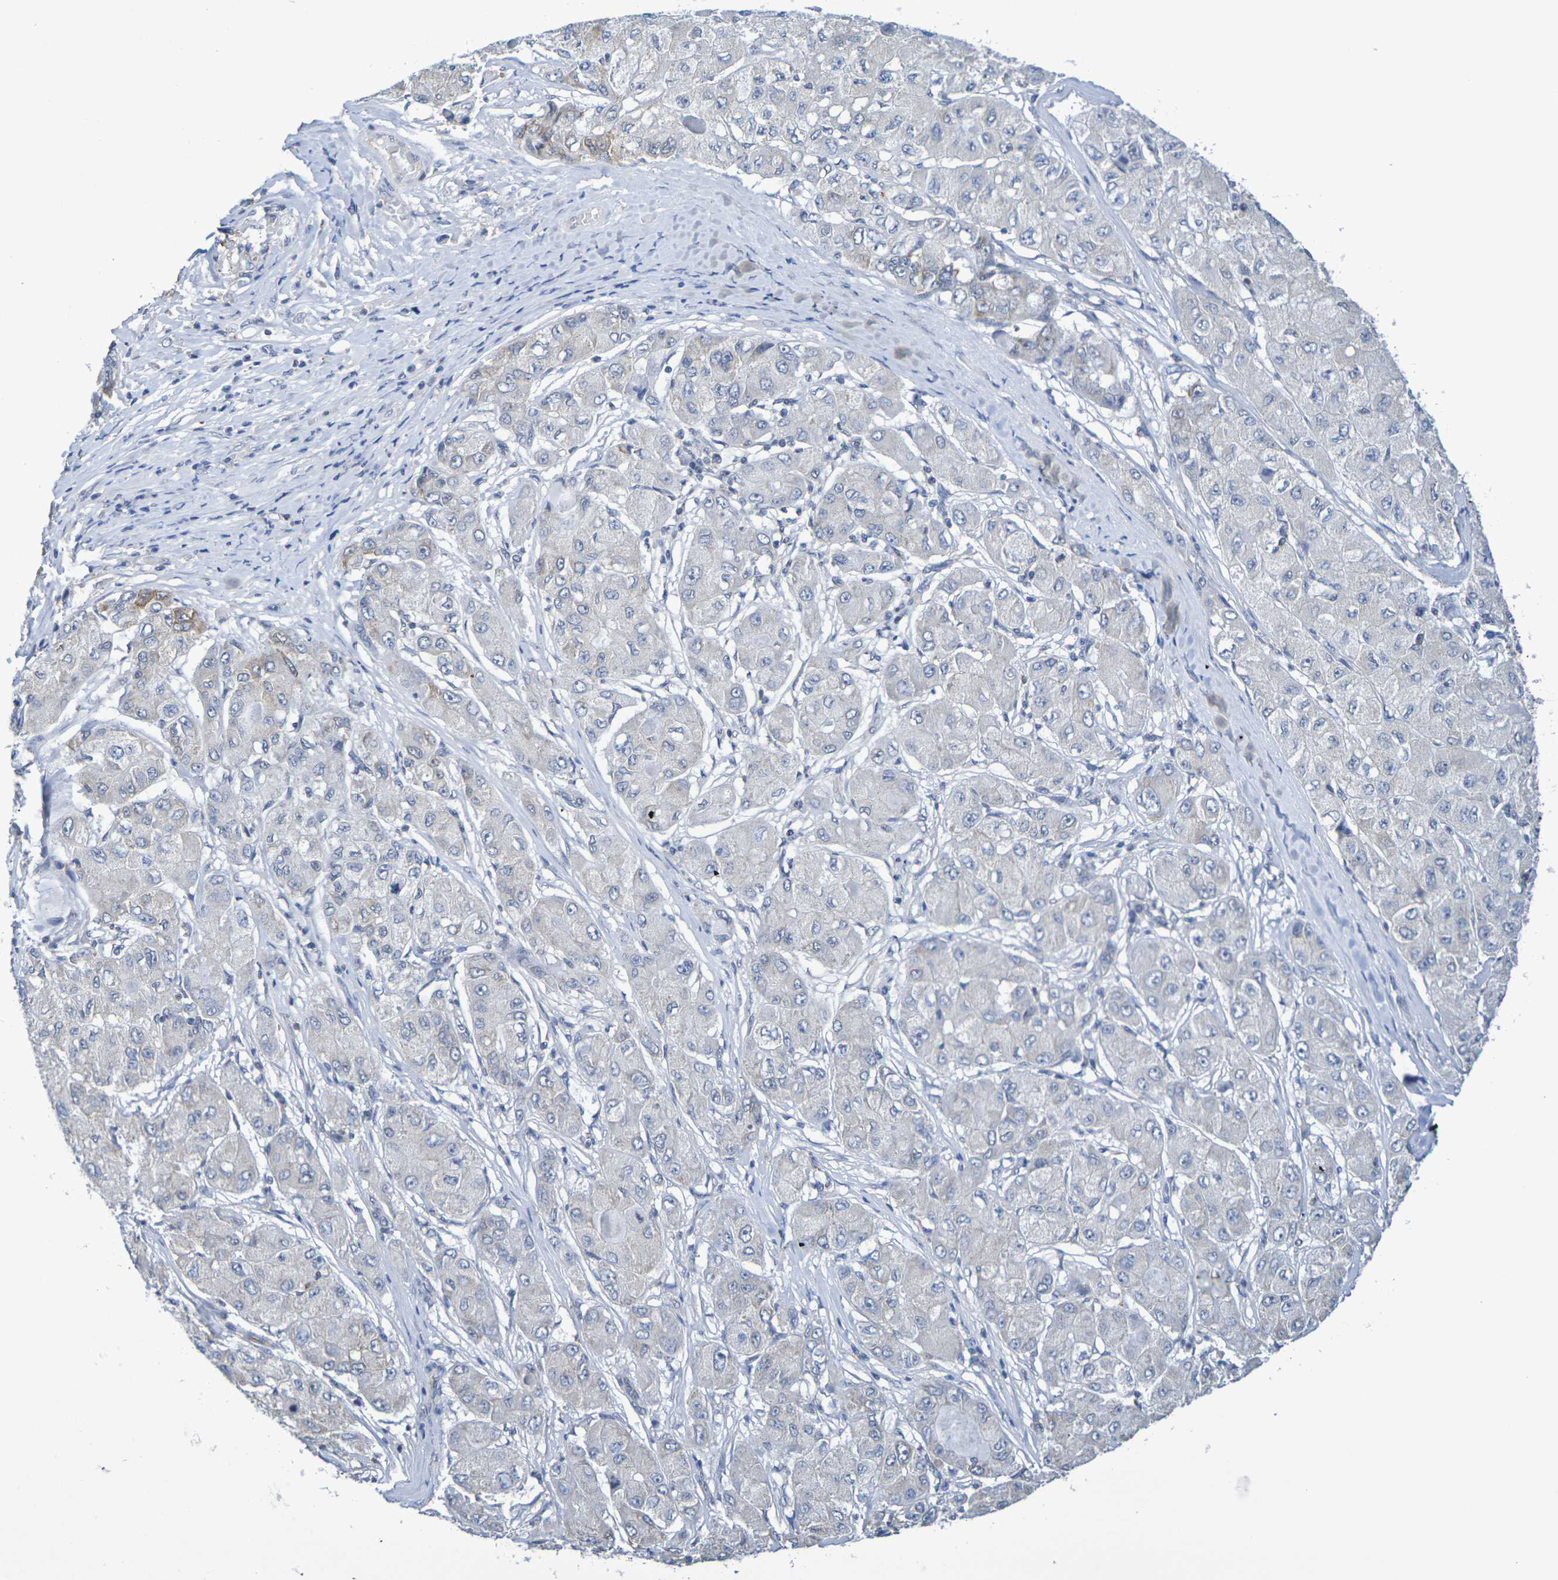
{"staining": {"intensity": "weak", "quantity": "<25%", "location": "cytoplasmic/membranous"}, "tissue": "liver cancer", "cell_type": "Tumor cells", "image_type": "cancer", "snomed": [{"axis": "morphology", "description": "Carcinoma, Hepatocellular, NOS"}, {"axis": "topography", "description": "Liver"}], "caption": "The histopathology image exhibits no staining of tumor cells in liver cancer. The staining was performed using DAB to visualize the protein expression in brown, while the nuclei were stained in blue with hematoxylin (Magnification: 20x).", "gene": "CHRNB1", "patient": {"sex": "male", "age": 80}}